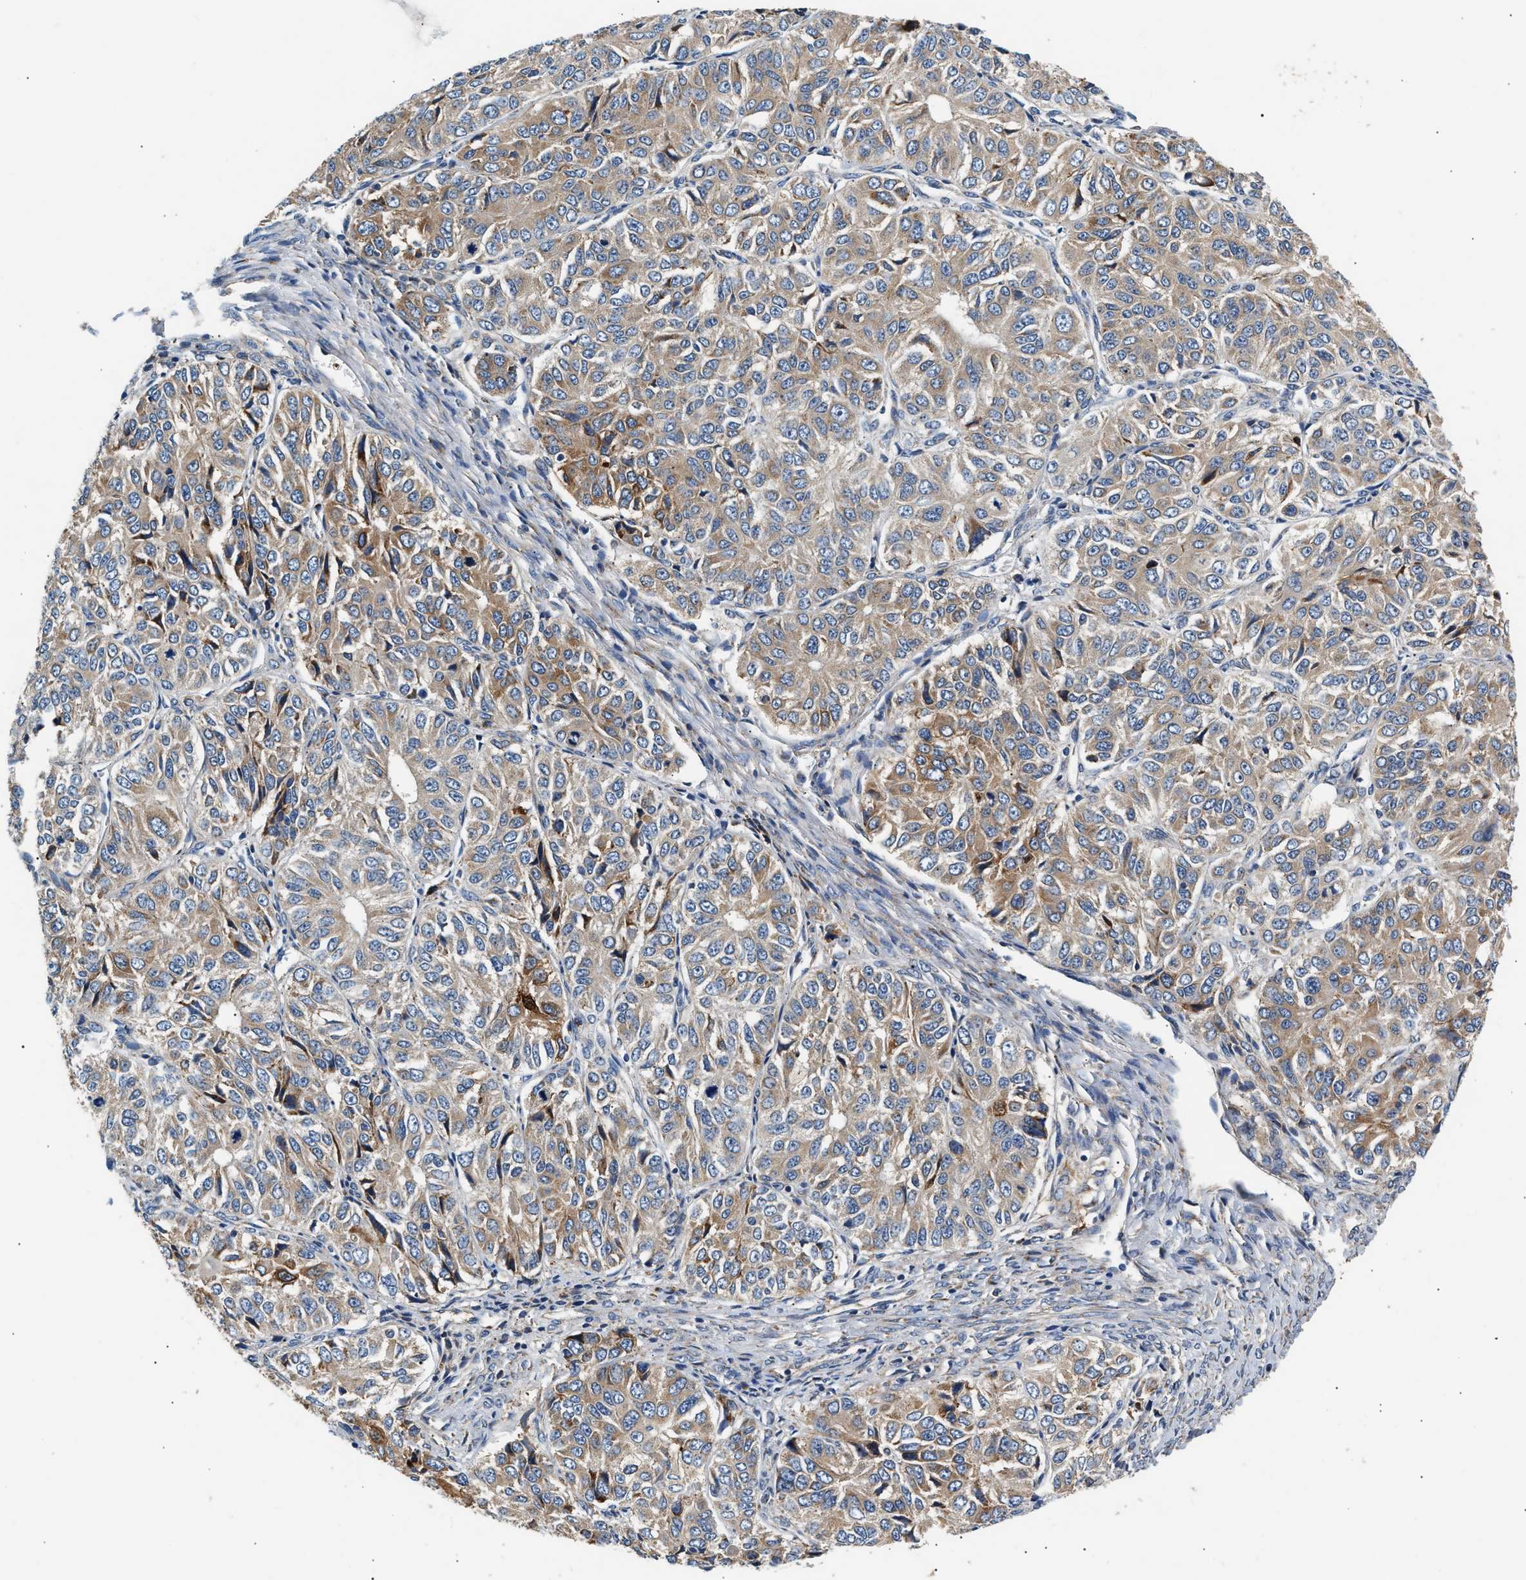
{"staining": {"intensity": "weak", "quantity": ">75%", "location": "cytoplasmic/membranous"}, "tissue": "ovarian cancer", "cell_type": "Tumor cells", "image_type": "cancer", "snomed": [{"axis": "morphology", "description": "Carcinoma, endometroid"}, {"axis": "topography", "description": "Ovary"}], "caption": "This is a micrograph of immunohistochemistry staining of endometroid carcinoma (ovarian), which shows weak staining in the cytoplasmic/membranous of tumor cells.", "gene": "IFT74", "patient": {"sex": "female", "age": 51}}